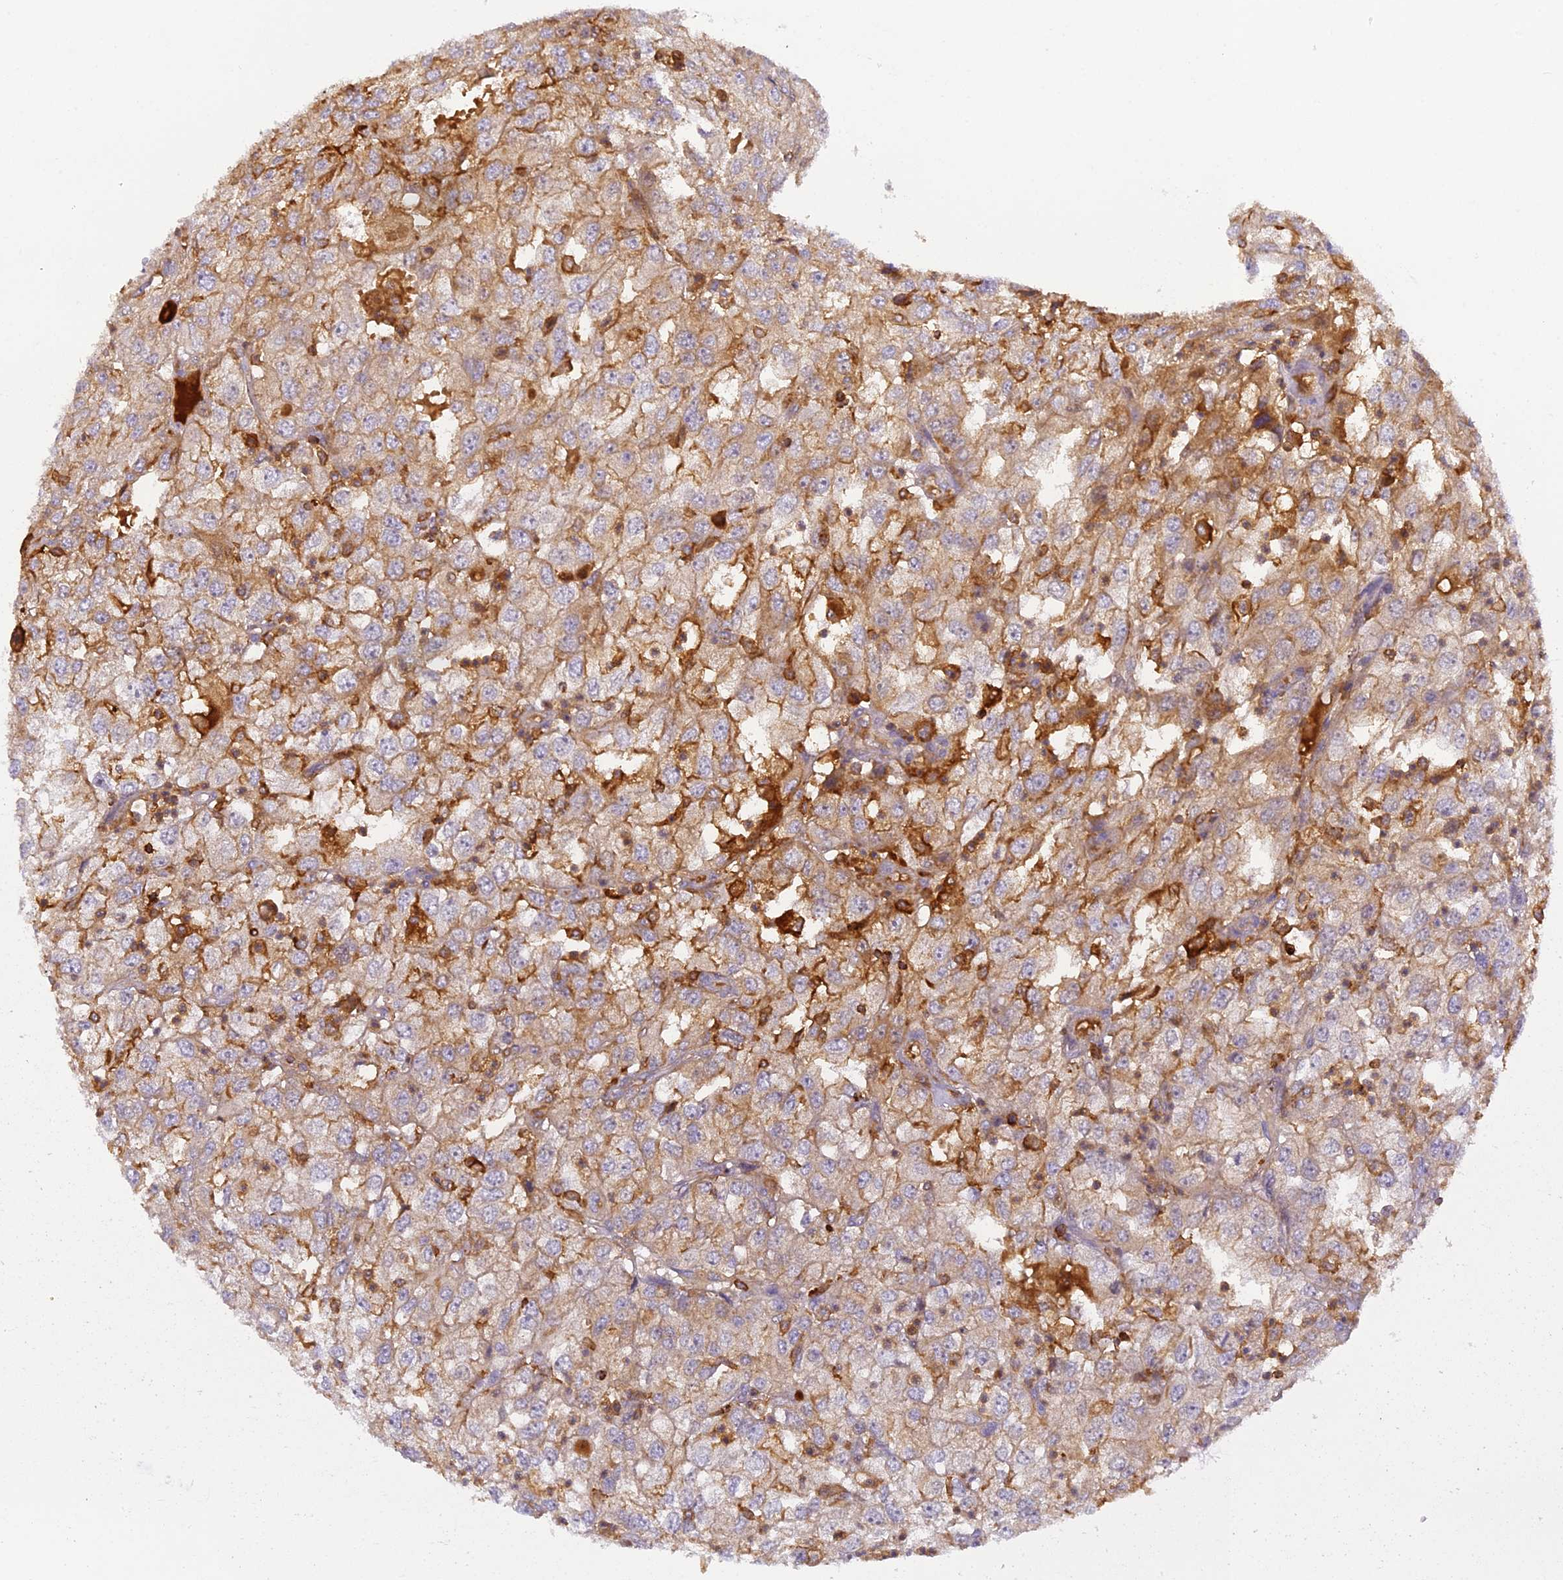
{"staining": {"intensity": "moderate", "quantity": "25%-75%", "location": "cytoplasmic/membranous"}, "tissue": "renal cancer", "cell_type": "Tumor cells", "image_type": "cancer", "snomed": [{"axis": "morphology", "description": "Adenocarcinoma, NOS"}, {"axis": "topography", "description": "Kidney"}], "caption": "This histopathology image shows IHC staining of human renal cancer, with medium moderate cytoplasmic/membranous positivity in about 25%-75% of tumor cells.", "gene": "FYB1", "patient": {"sex": "female", "age": 54}}